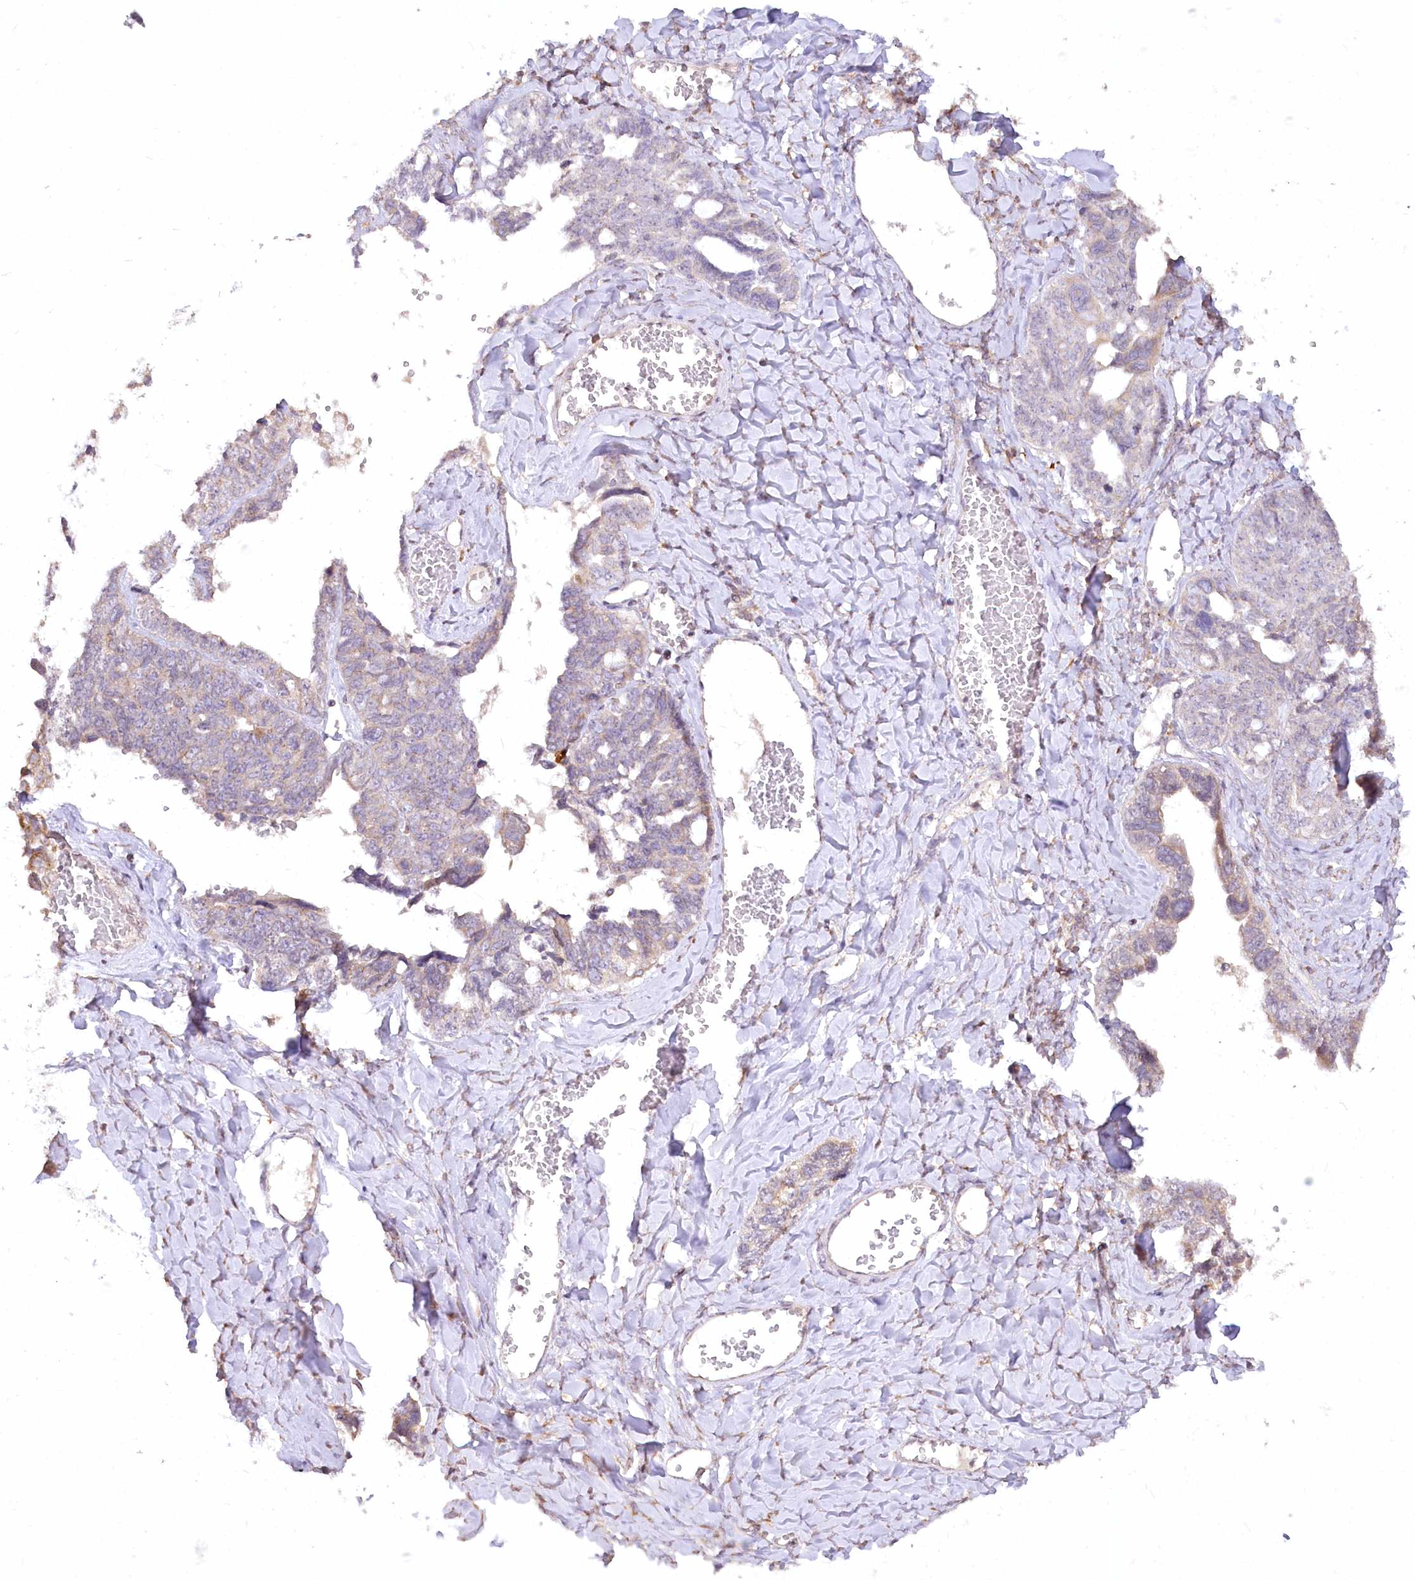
{"staining": {"intensity": "negative", "quantity": "none", "location": "none"}, "tissue": "ovarian cancer", "cell_type": "Tumor cells", "image_type": "cancer", "snomed": [{"axis": "morphology", "description": "Cystadenocarcinoma, serous, NOS"}, {"axis": "topography", "description": "Ovary"}], "caption": "Tumor cells are negative for brown protein staining in serous cystadenocarcinoma (ovarian).", "gene": "STT3B", "patient": {"sex": "female", "age": 79}}